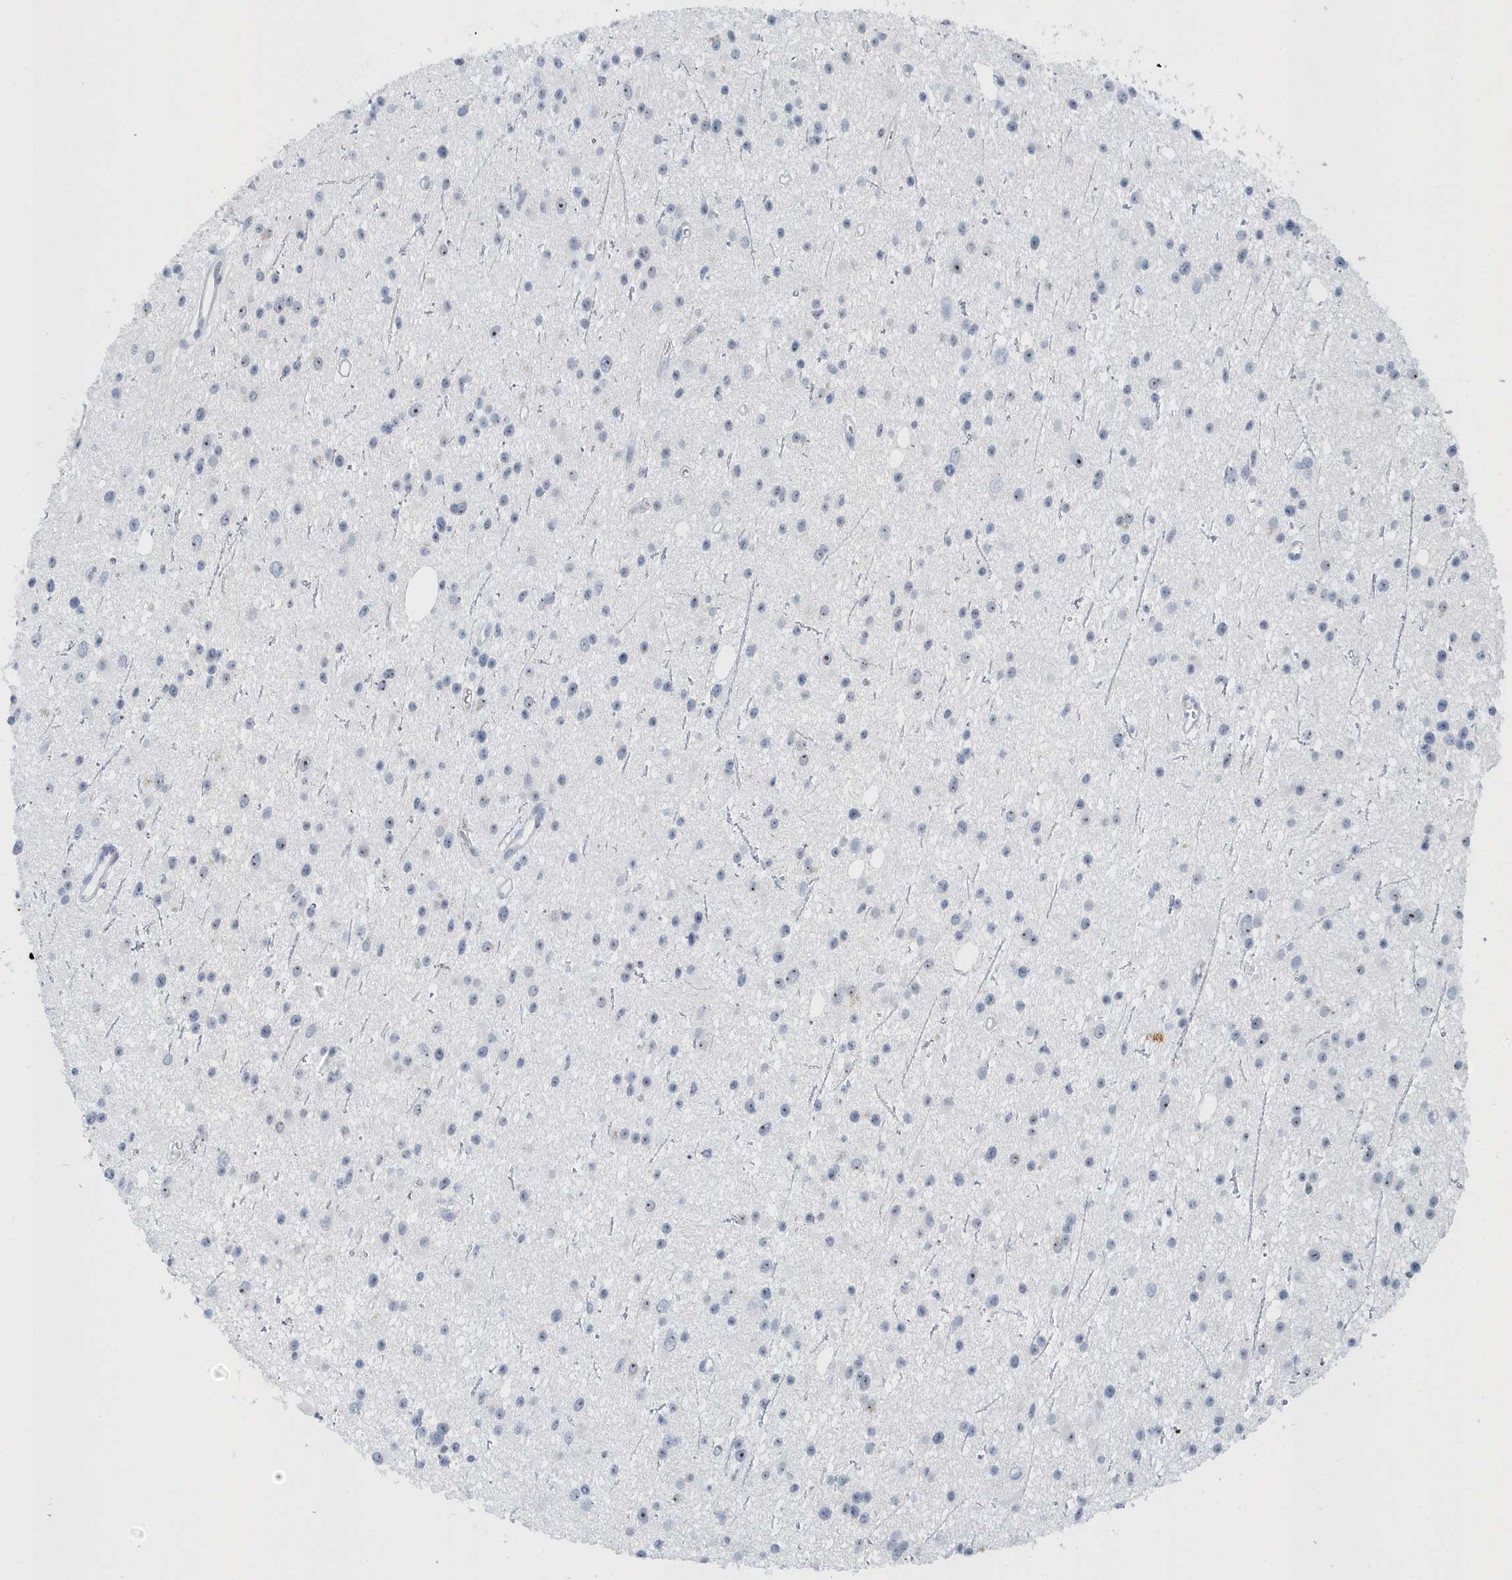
{"staining": {"intensity": "weak", "quantity": "<25%", "location": "nuclear"}, "tissue": "glioma", "cell_type": "Tumor cells", "image_type": "cancer", "snomed": [{"axis": "morphology", "description": "Glioma, malignant, Low grade"}, {"axis": "topography", "description": "Cerebral cortex"}], "caption": "Tumor cells show no significant positivity in malignant low-grade glioma.", "gene": "RPF2", "patient": {"sex": "female", "age": 39}}